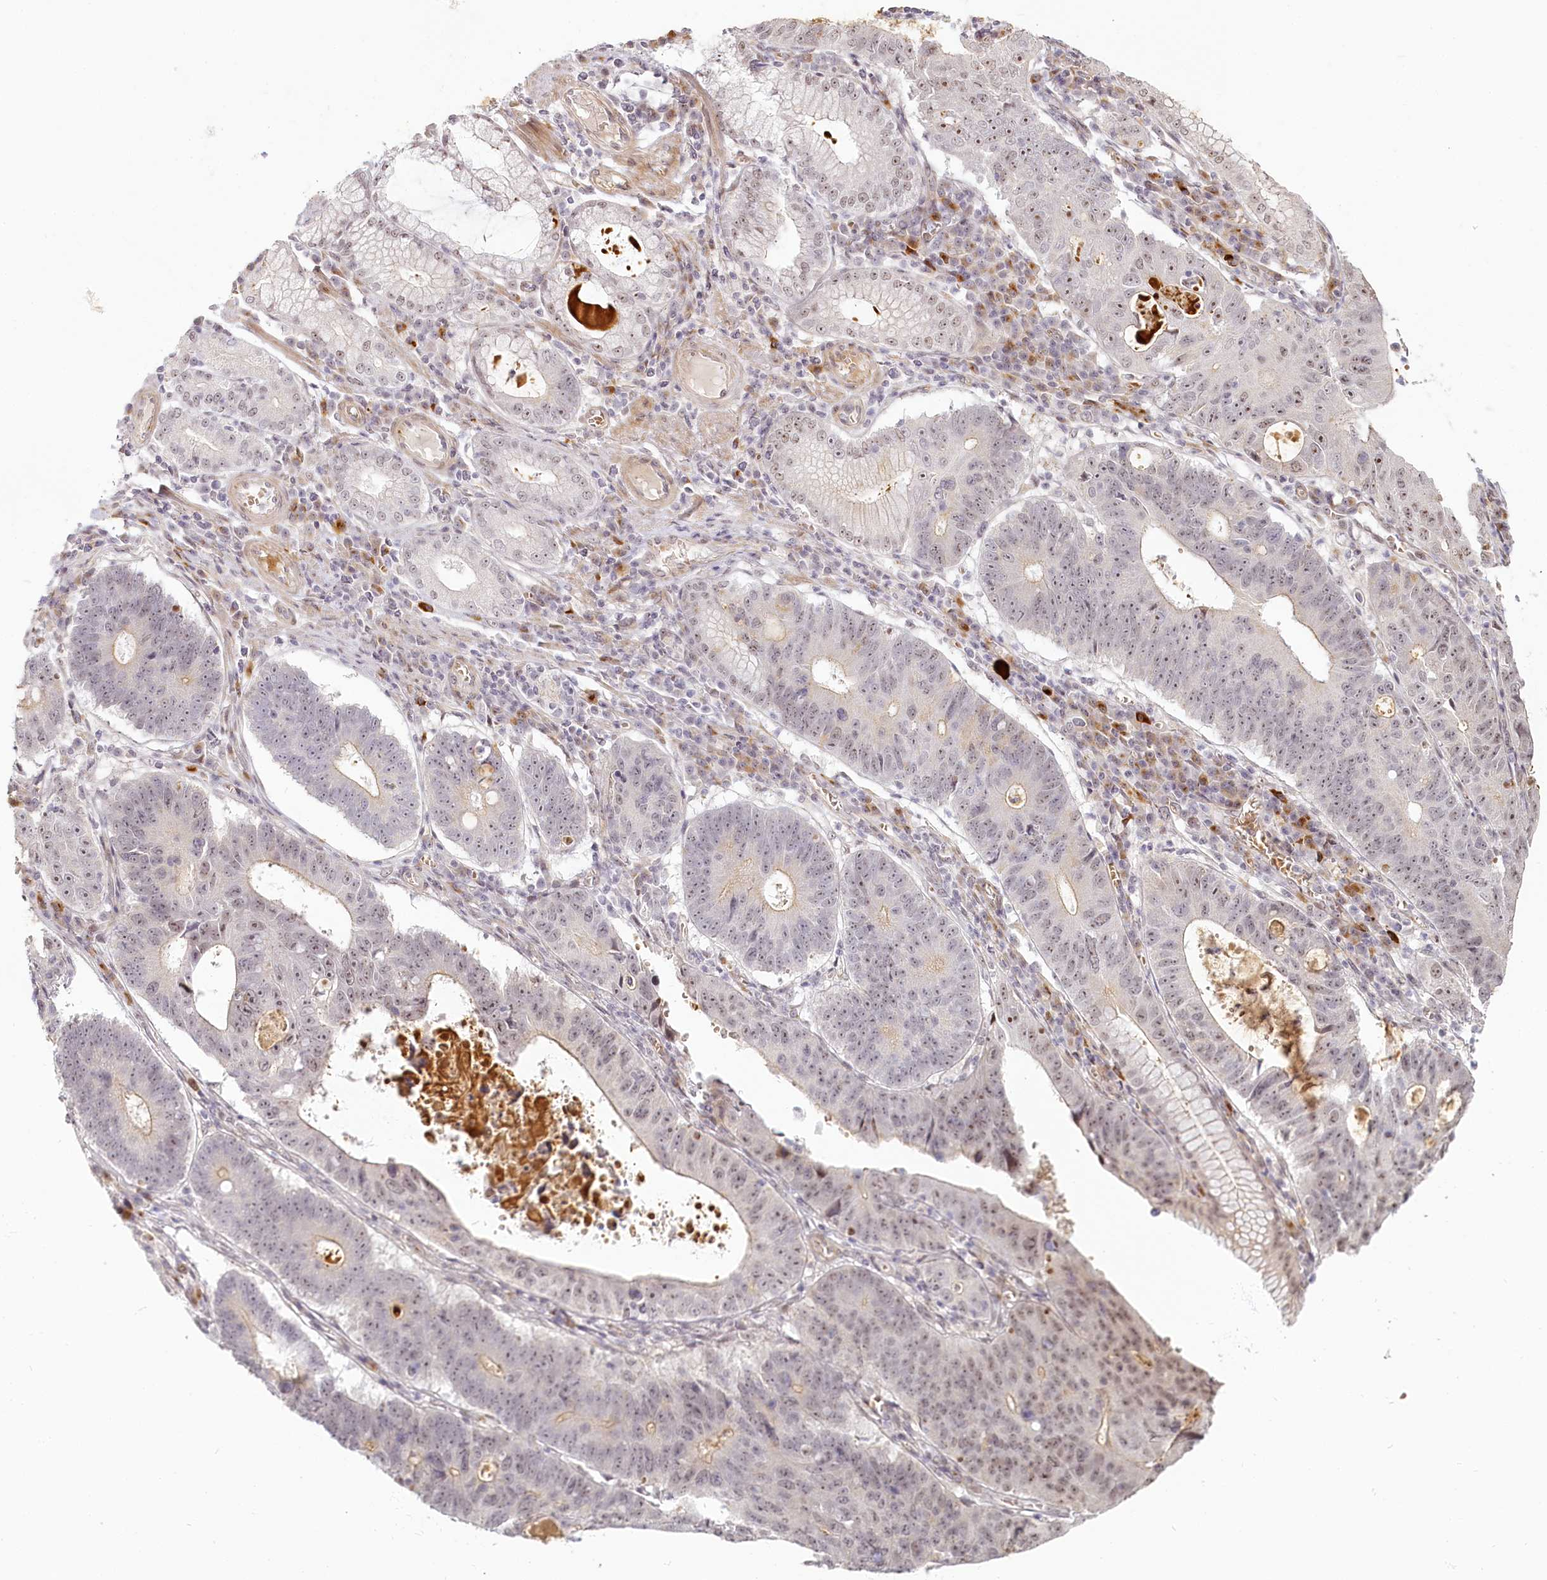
{"staining": {"intensity": "weak", "quantity": "25%-75%", "location": "nuclear"}, "tissue": "stomach cancer", "cell_type": "Tumor cells", "image_type": "cancer", "snomed": [{"axis": "morphology", "description": "Adenocarcinoma, NOS"}, {"axis": "topography", "description": "Stomach"}], "caption": "Stomach cancer (adenocarcinoma) tissue shows weak nuclear positivity in about 25%-75% of tumor cells (DAB IHC with brightfield microscopy, high magnification).", "gene": "EXOSC7", "patient": {"sex": "male", "age": 59}}